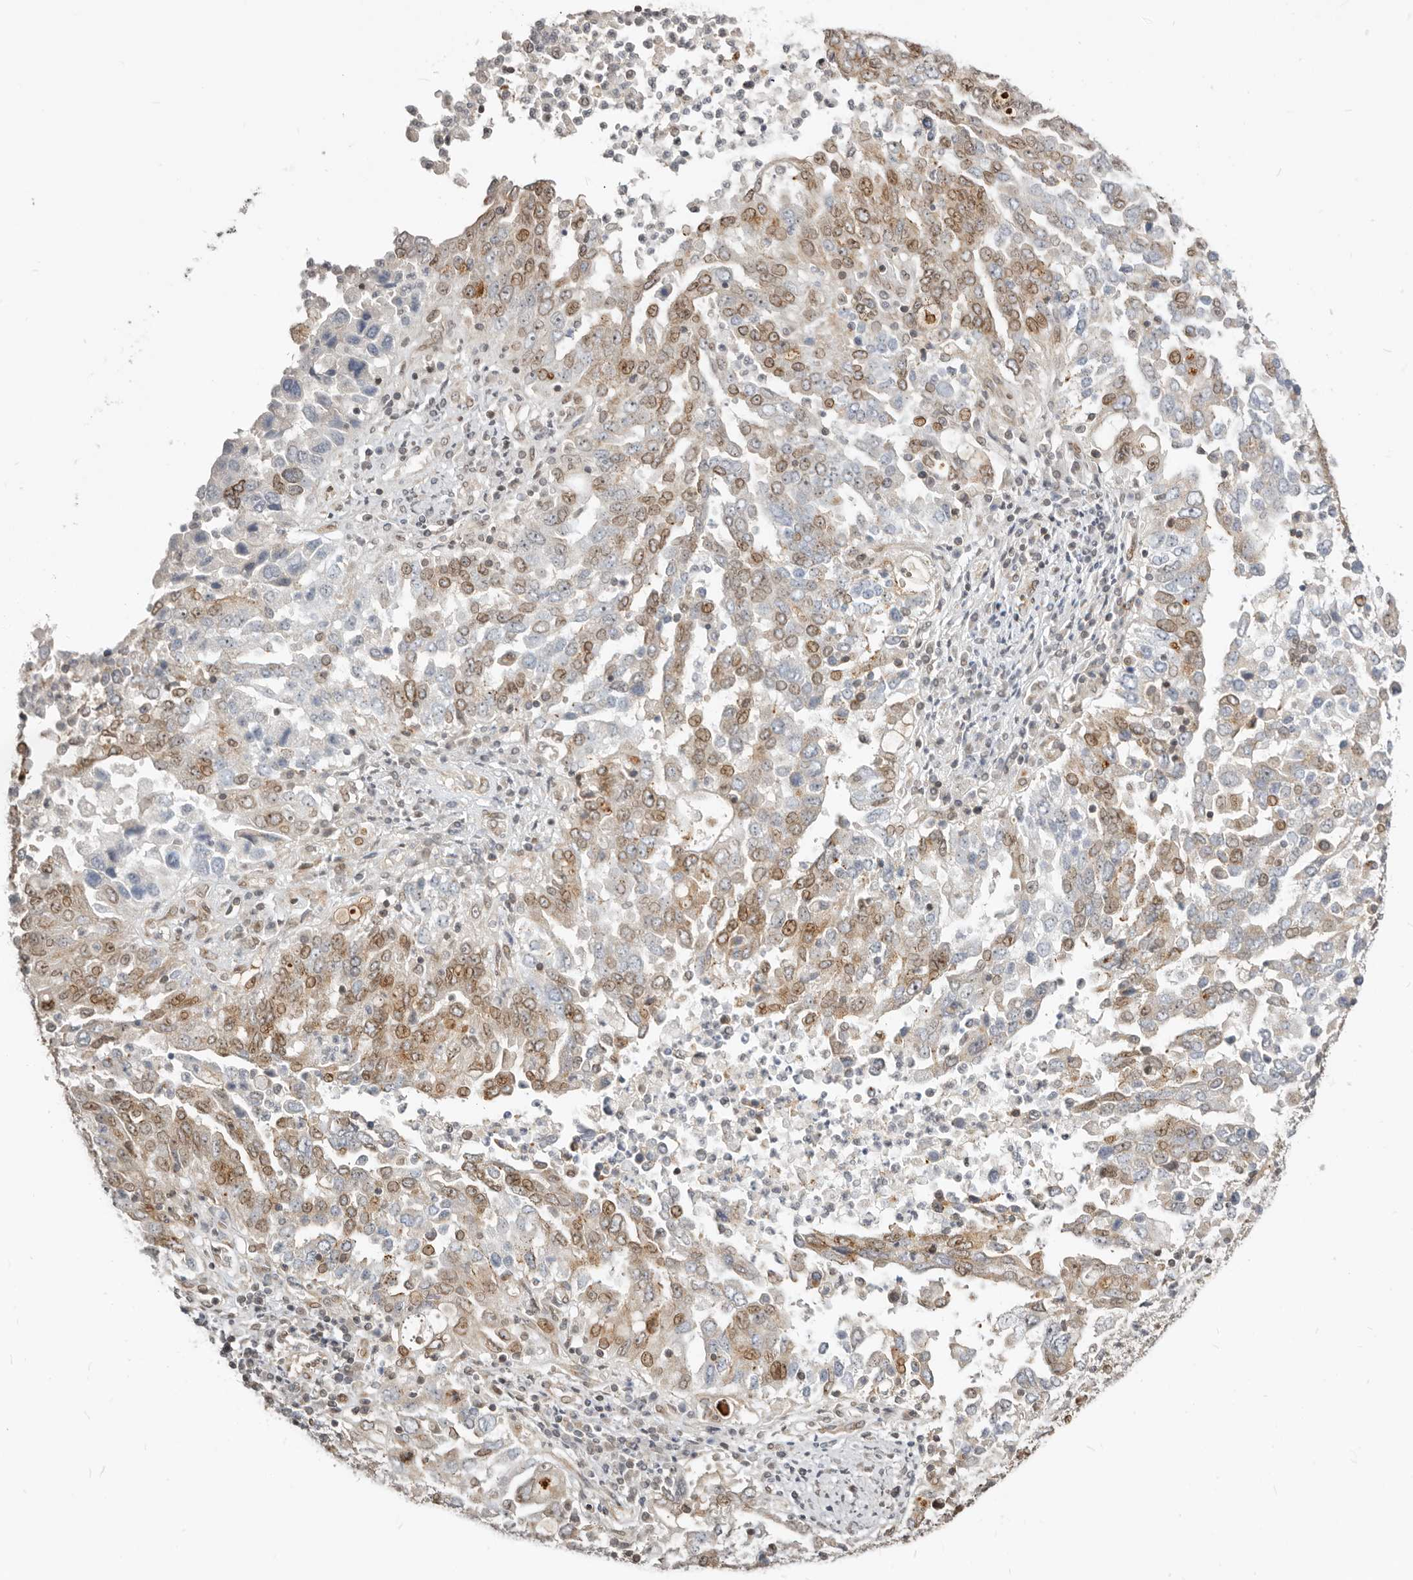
{"staining": {"intensity": "moderate", "quantity": "25%-75%", "location": "cytoplasmic/membranous,nuclear"}, "tissue": "ovarian cancer", "cell_type": "Tumor cells", "image_type": "cancer", "snomed": [{"axis": "morphology", "description": "Carcinoma, endometroid"}, {"axis": "topography", "description": "Ovary"}], "caption": "IHC micrograph of neoplastic tissue: human ovarian endometroid carcinoma stained using immunohistochemistry shows medium levels of moderate protein expression localized specifically in the cytoplasmic/membranous and nuclear of tumor cells, appearing as a cytoplasmic/membranous and nuclear brown color.", "gene": "NUP153", "patient": {"sex": "female", "age": 62}}